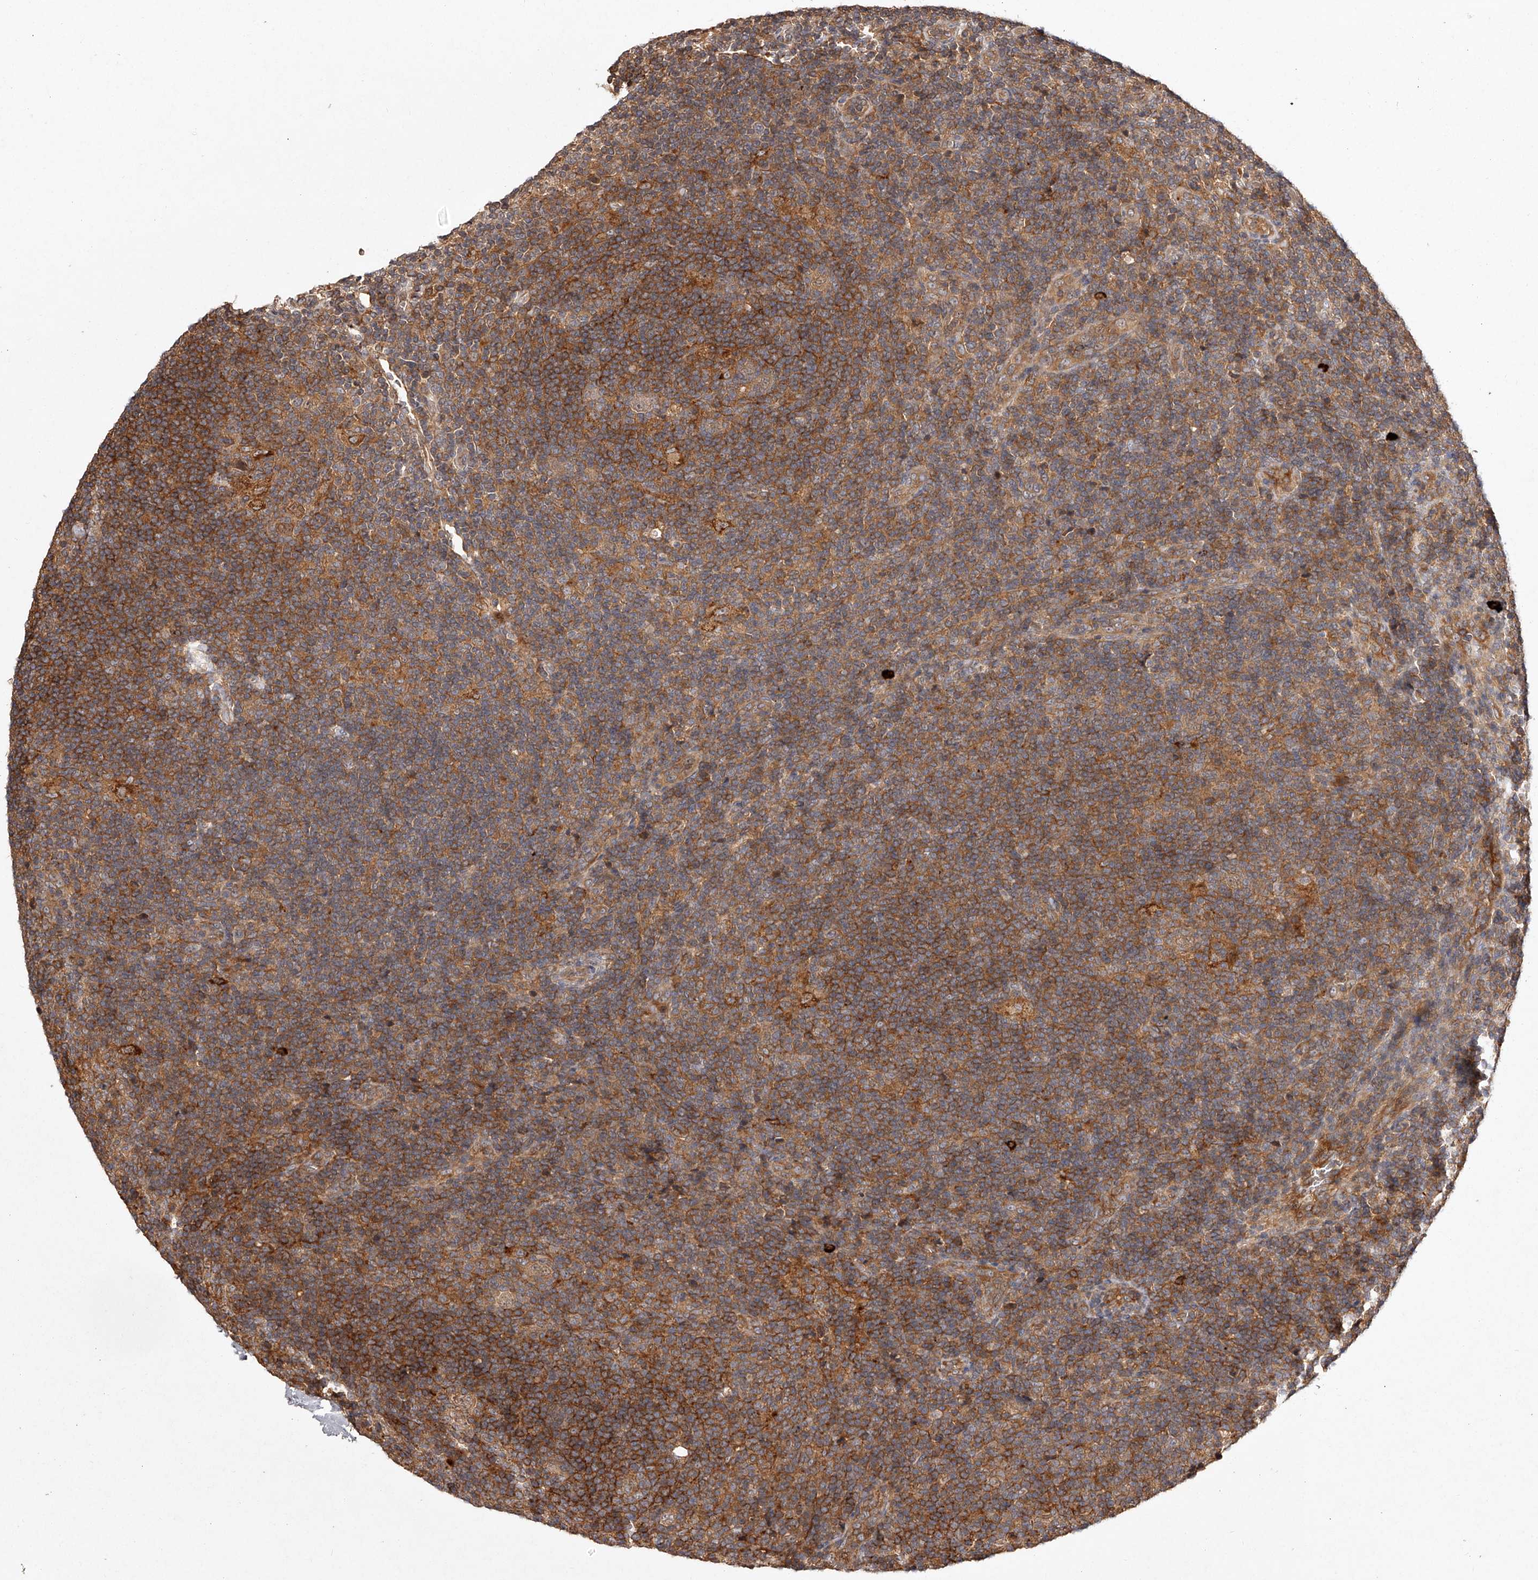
{"staining": {"intensity": "moderate", "quantity": "25%-75%", "location": "cytoplasmic/membranous"}, "tissue": "lymphoma", "cell_type": "Tumor cells", "image_type": "cancer", "snomed": [{"axis": "morphology", "description": "Hodgkin's disease, NOS"}, {"axis": "topography", "description": "Lymph node"}], "caption": "The micrograph shows staining of lymphoma, revealing moderate cytoplasmic/membranous protein staining (brown color) within tumor cells.", "gene": "CRYZL1", "patient": {"sex": "female", "age": 57}}